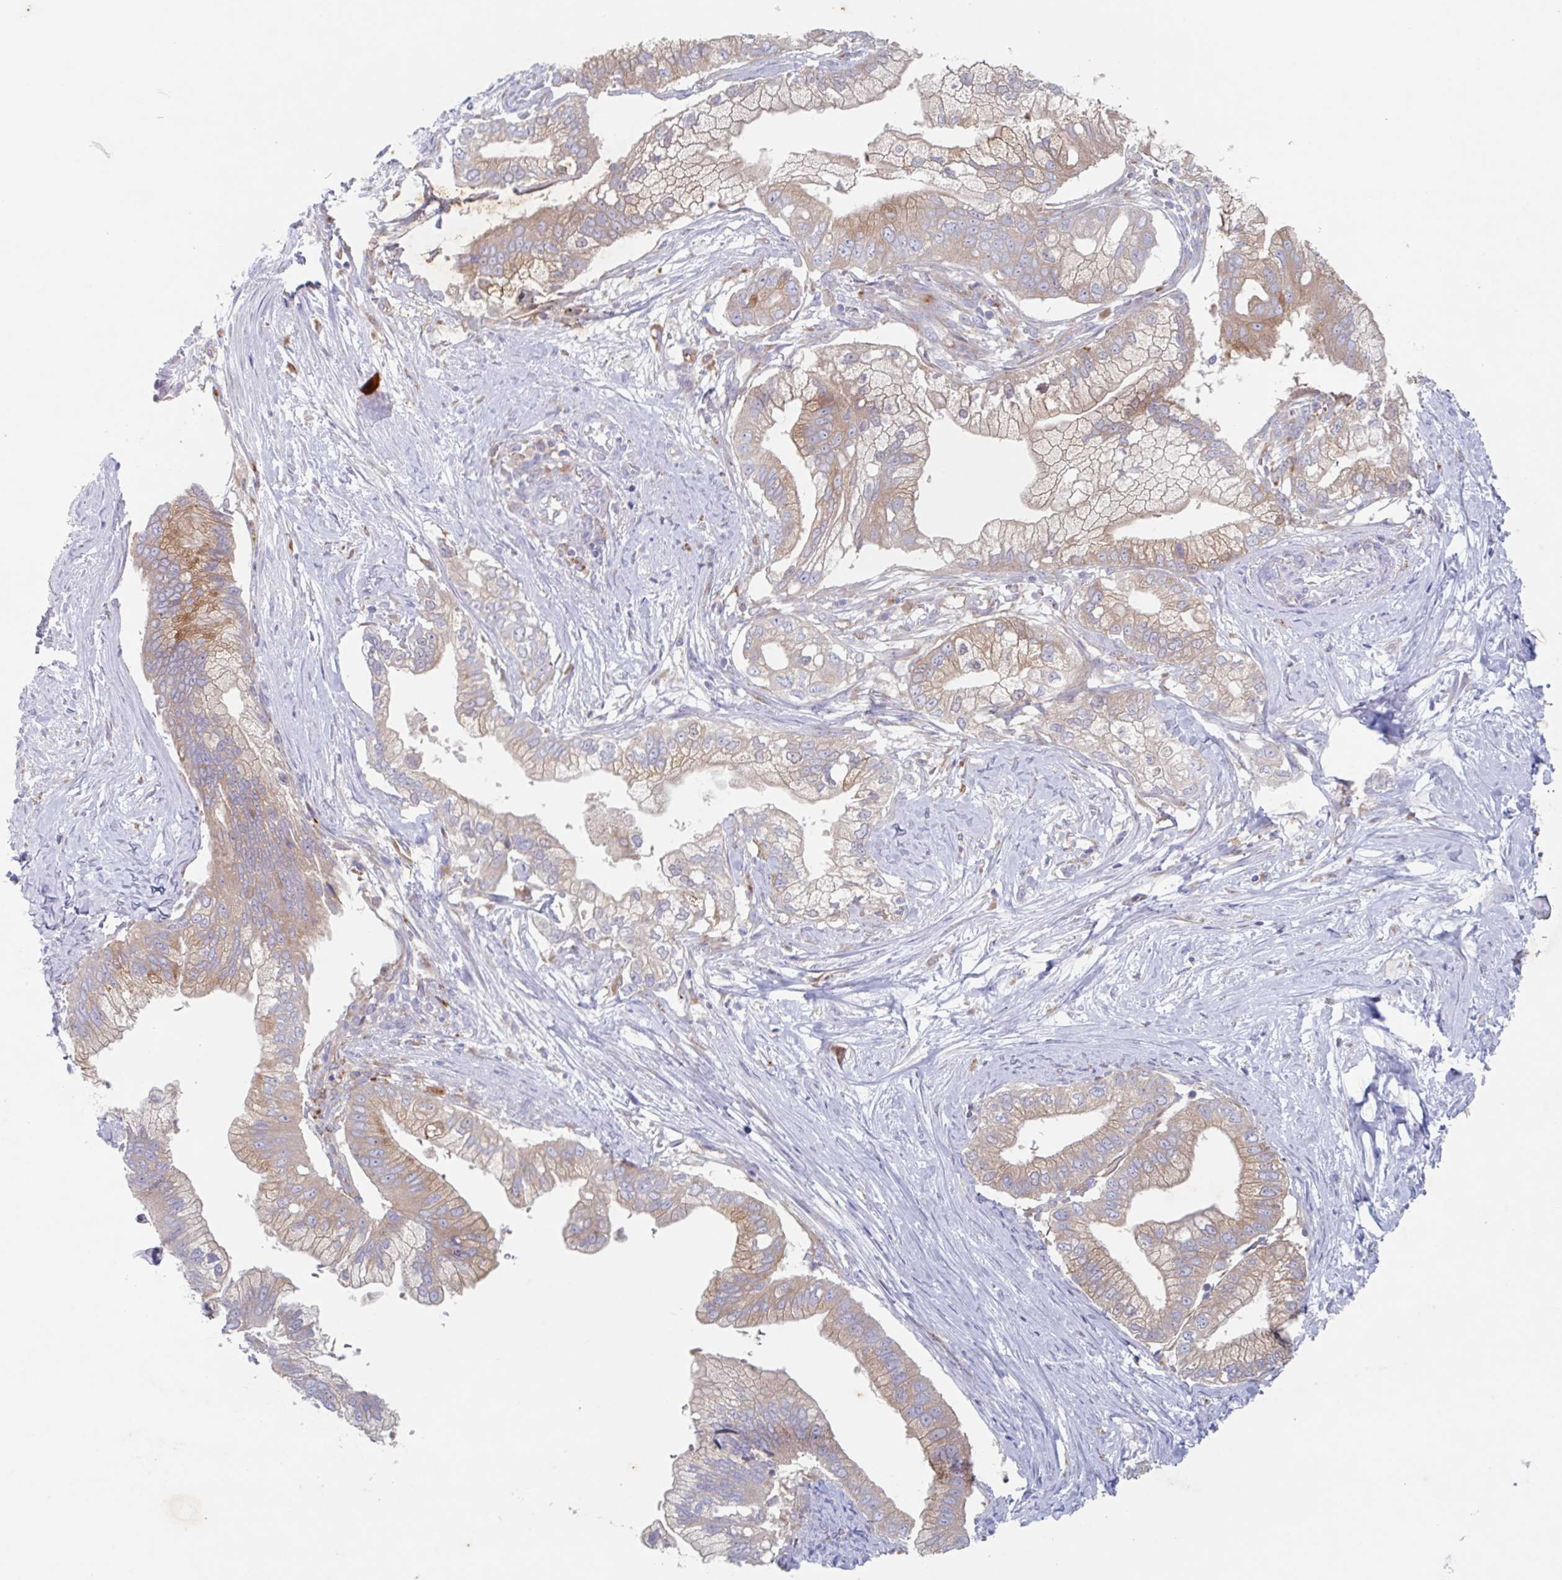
{"staining": {"intensity": "moderate", "quantity": "25%-75%", "location": "cytoplasmic/membranous"}, "tissue": "pancreatic cancer", "cell_type": "Tumor cells", "image_type": "cancer", "snomed": [{"axis": "morphology", "description": "Adenocarcinoma, NOS"}, {"axis": "topography", "description": "Pancreas"}], "caption": "Pancreatic cancer was stained to show a protein in brown. There is medium levels of moderate cytoplasmic/membranous expression in about 25%-75% of tumor cells. (DAB IHC, brown staining for protein, blue staining for nuclei).", "gene": "MANBA", "patient": {"sex": "male", "age": 70}}